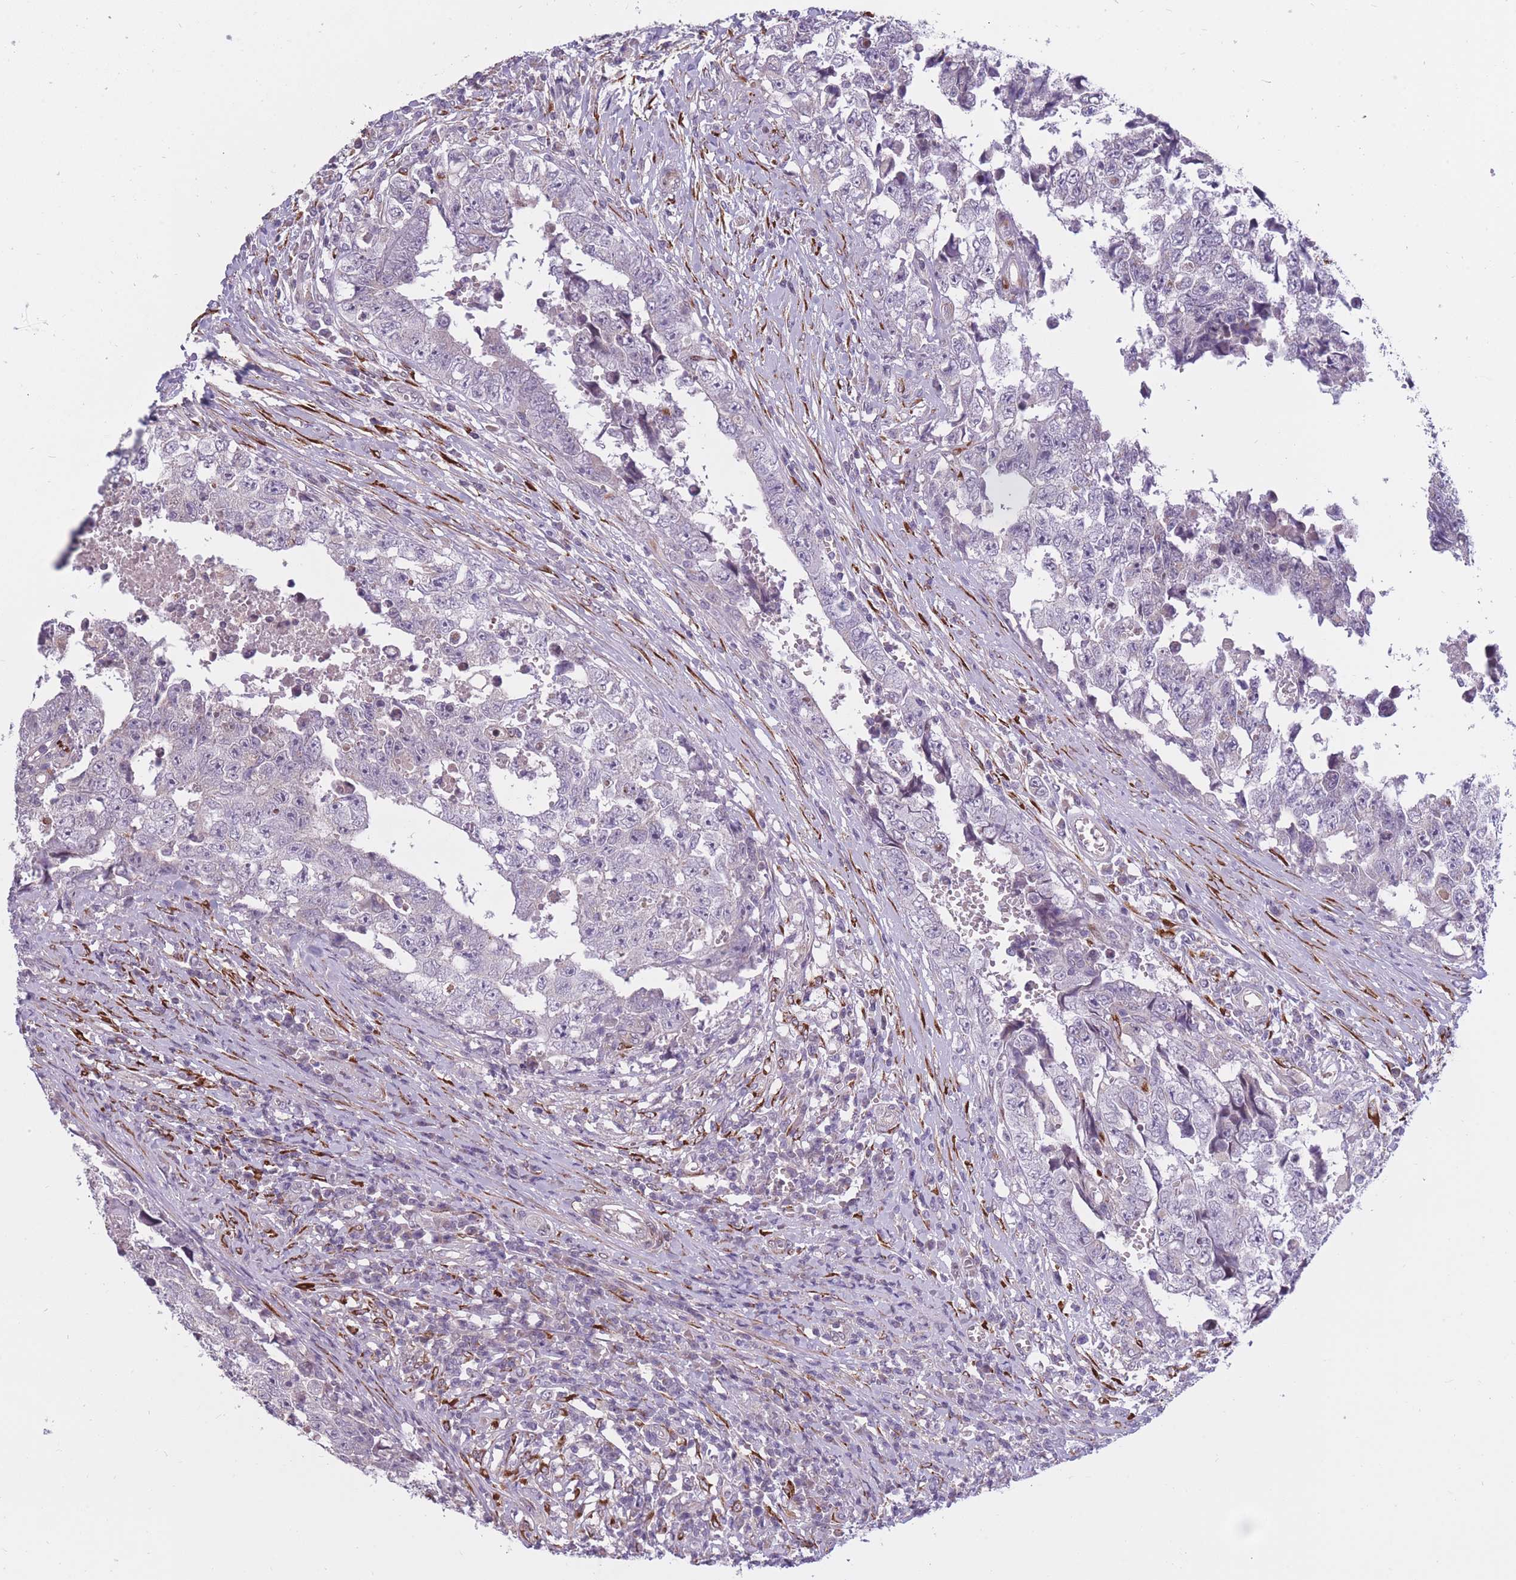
{"staining": {"intensity": "negative", "quantity": "none", "location": "none"}, "tissue": "testis cancer", "cell_type": "Tumor cells", "image_type": "cancer", "snomed": [{"axis": "morphology", "description": "Carcinoma, Embryonal, NOS"}, {"axis": "topography", "description": "Testis"}], "caption": "Immunohistochemistry micrograph of neoplastic tissue: human testis cancer (embryonal carcinoma) stained with DAB shows no significant protein expression in tumor cells.", "gene": "CCNQ", "patient": {"sex": "male", "age": 25}}